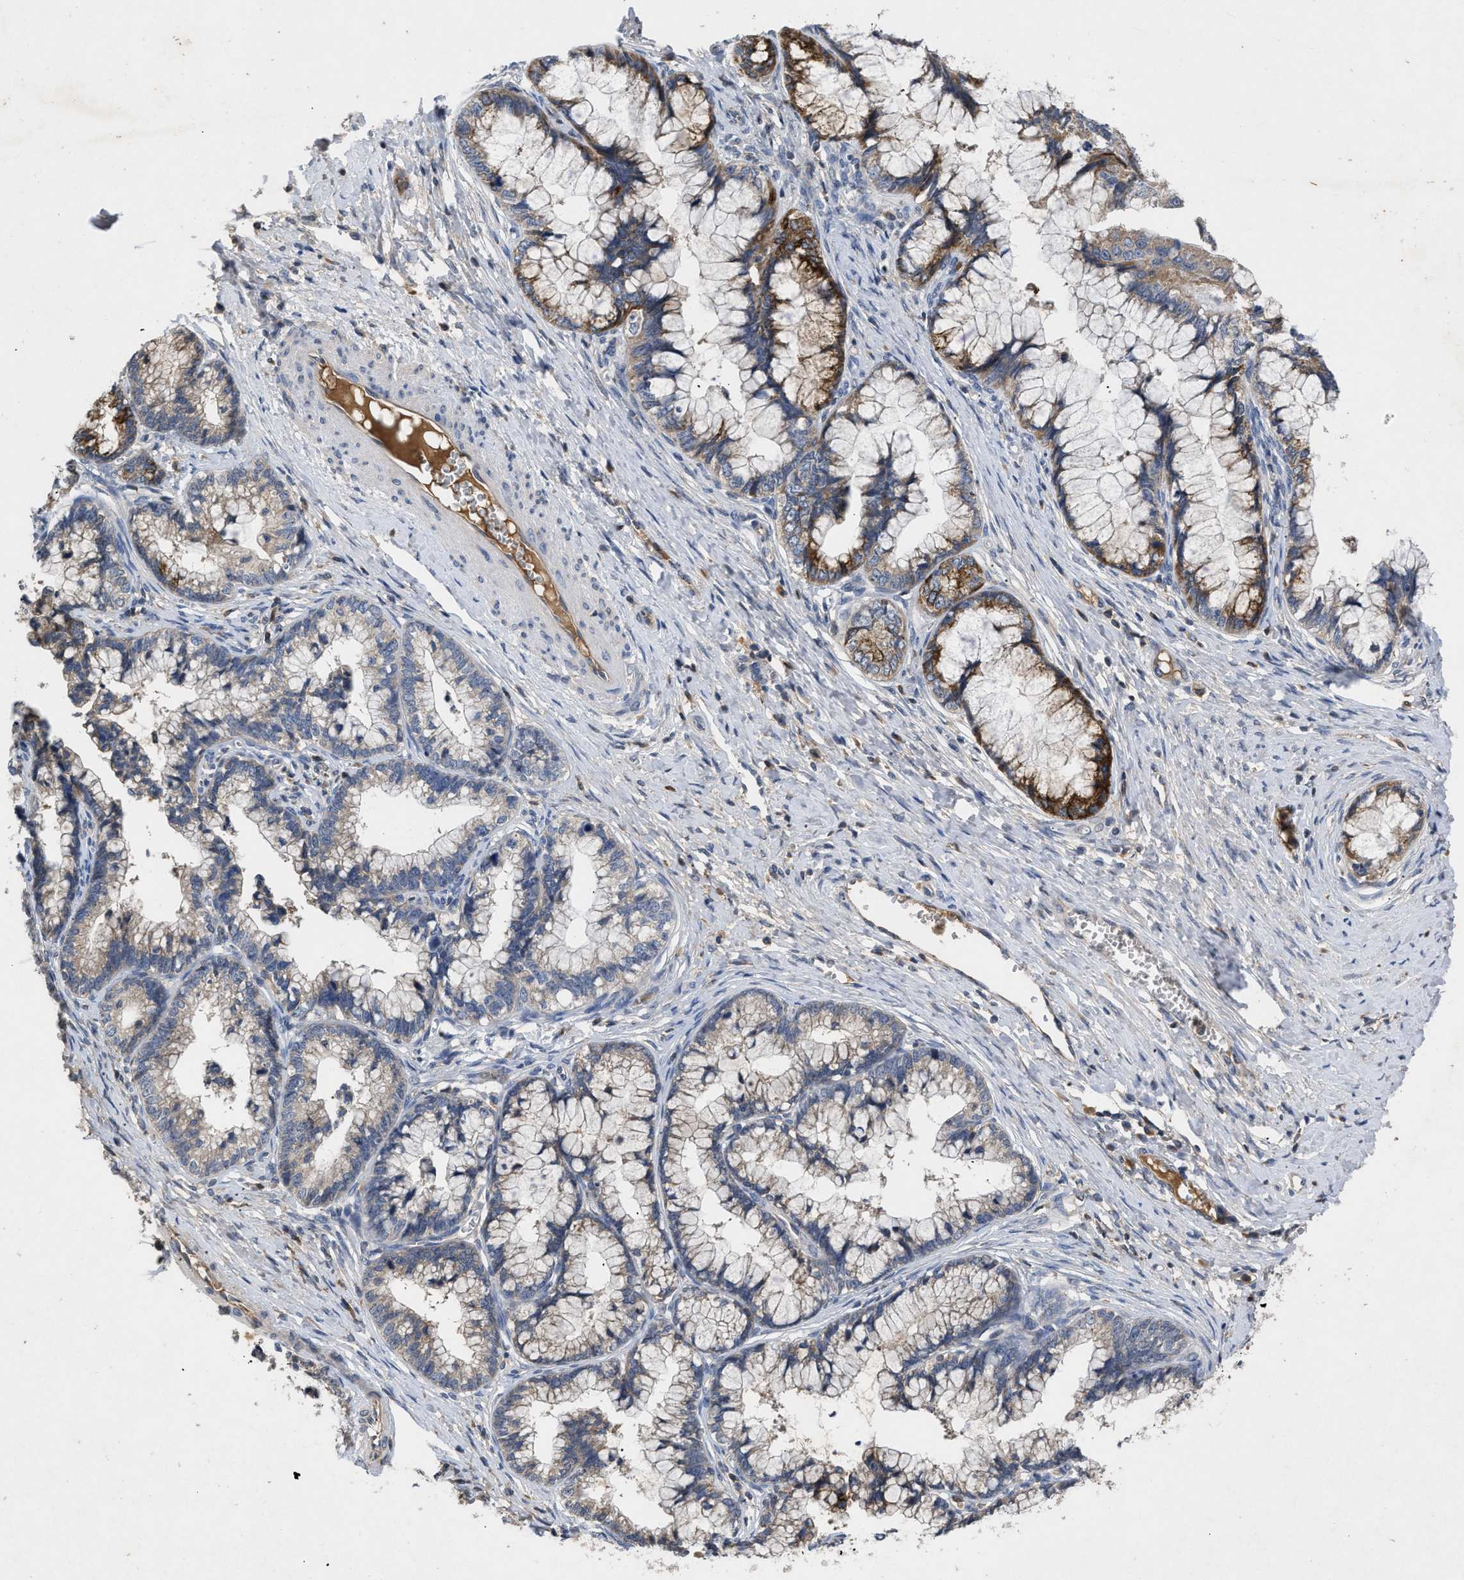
{"staining": {"intensity": "strong", "quantity": "25%-75%", "location": "cytoplasmic/membranous"}, "tissue": "cervical cancer", "cell_type": "Tumor cells", "image_type": "cancer", "snomed": [{"axis": "morphology", "description": "Adenocarcinoma, NOS"}, {"axis": "topography", "description": "Cervix"}], "caption": "Human cervical cancer (adenocarcinoma) stained with a brown dye exhibits strong cytoplasmic/membranous positive staining in approximately 25%-75% of tumor cells.", "gene": "VPS4A", "patient": {"sex": "female", "age": 44}}